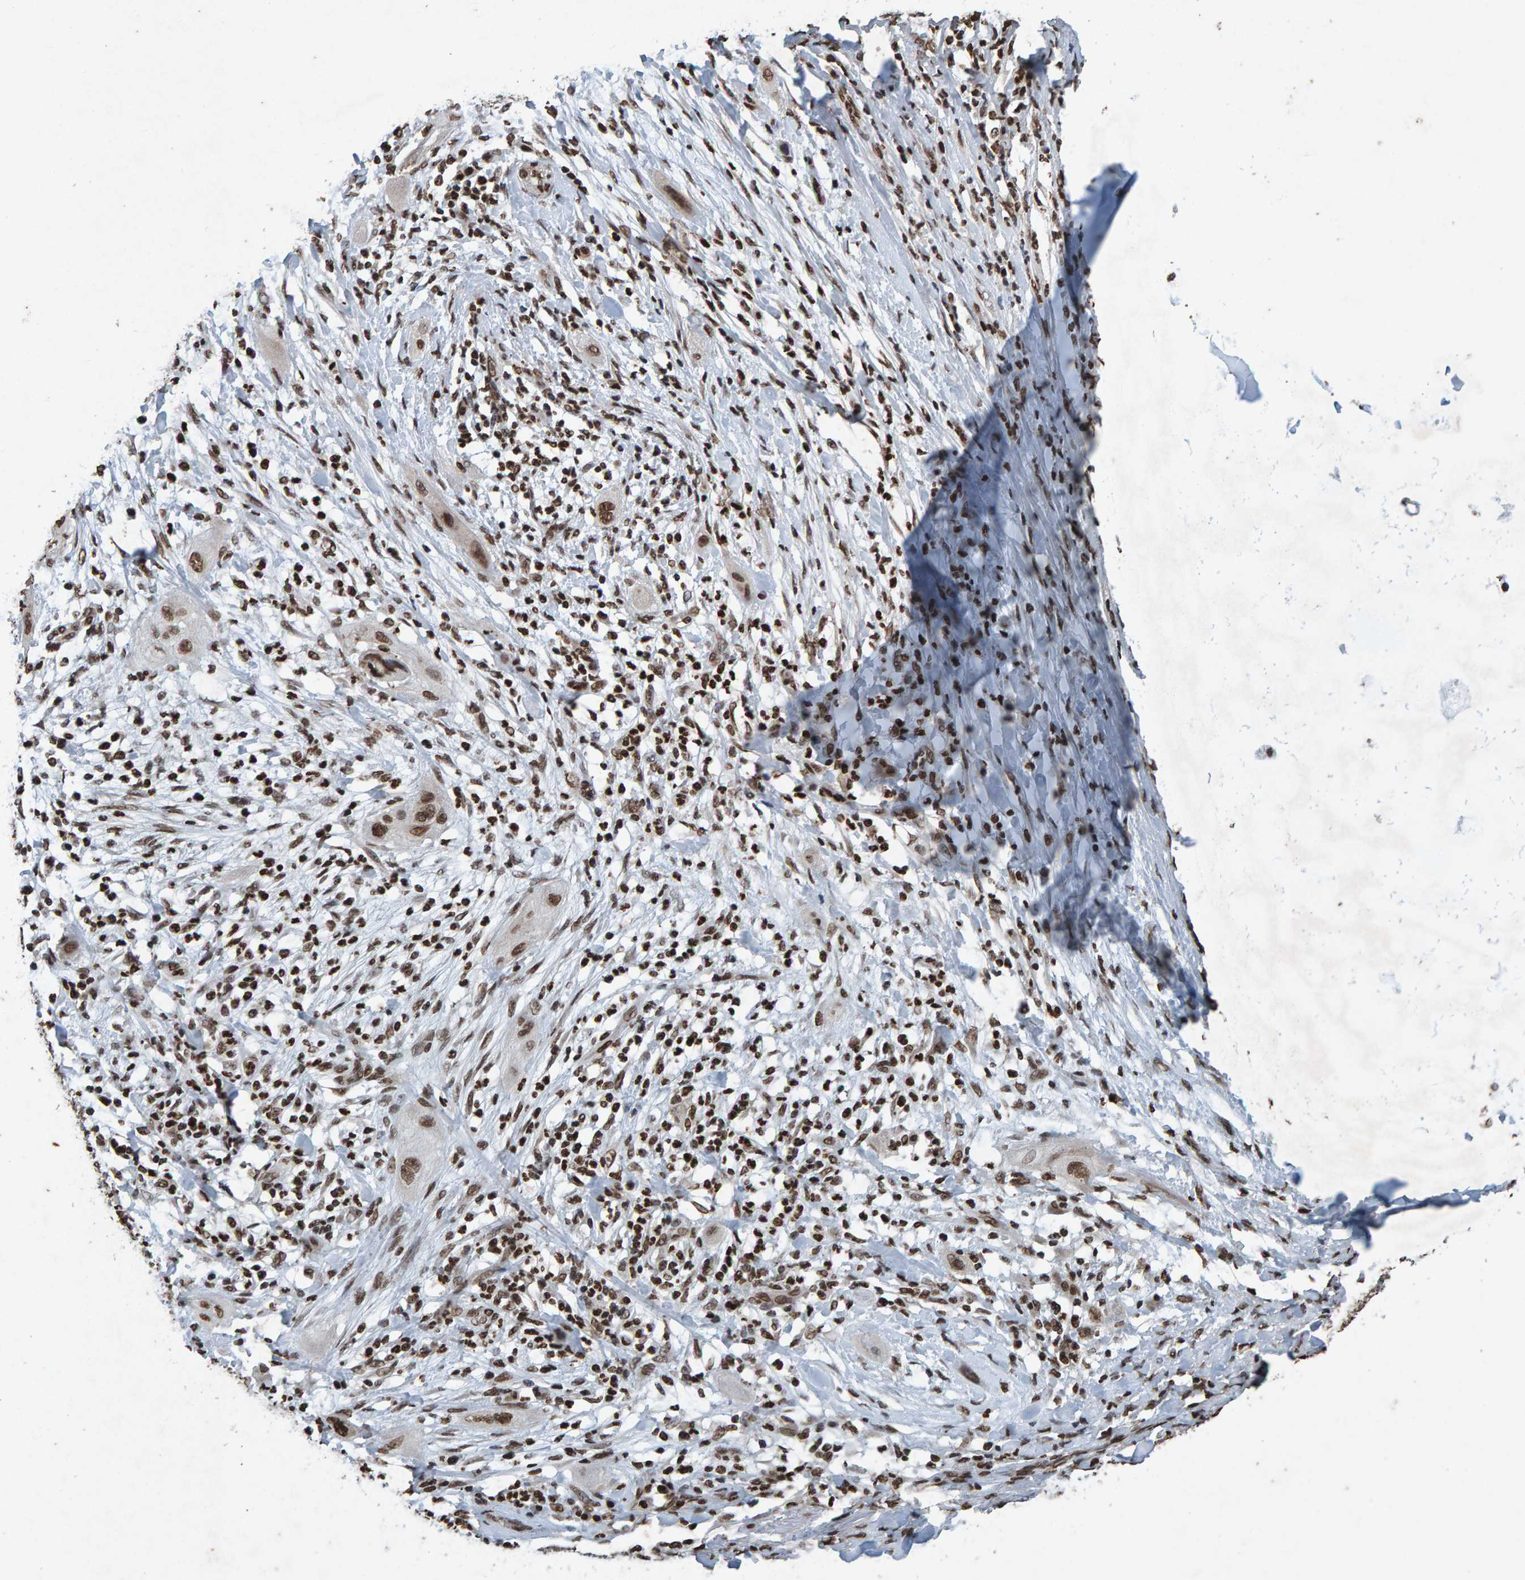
{"staining": {"intensity": "moderate", "quantity": ">75%", "location": "nuclear"}, "tissue": "lung cancer", "cell_type": "Tumor cells", "image_type": "cancer", "snomed": [{"axis": "morphology", "description": "Squamous cell carcinoma, NOS"}, {"axis": "topography", "description": "Lung"}], "caption": "An image of human lung squamous cell carcinoma stained for a protein shows moderate nuclear brown staining in tumor cells.", "gene": "H2AZ1", "patient": {"sex": "female", "age": 47}}